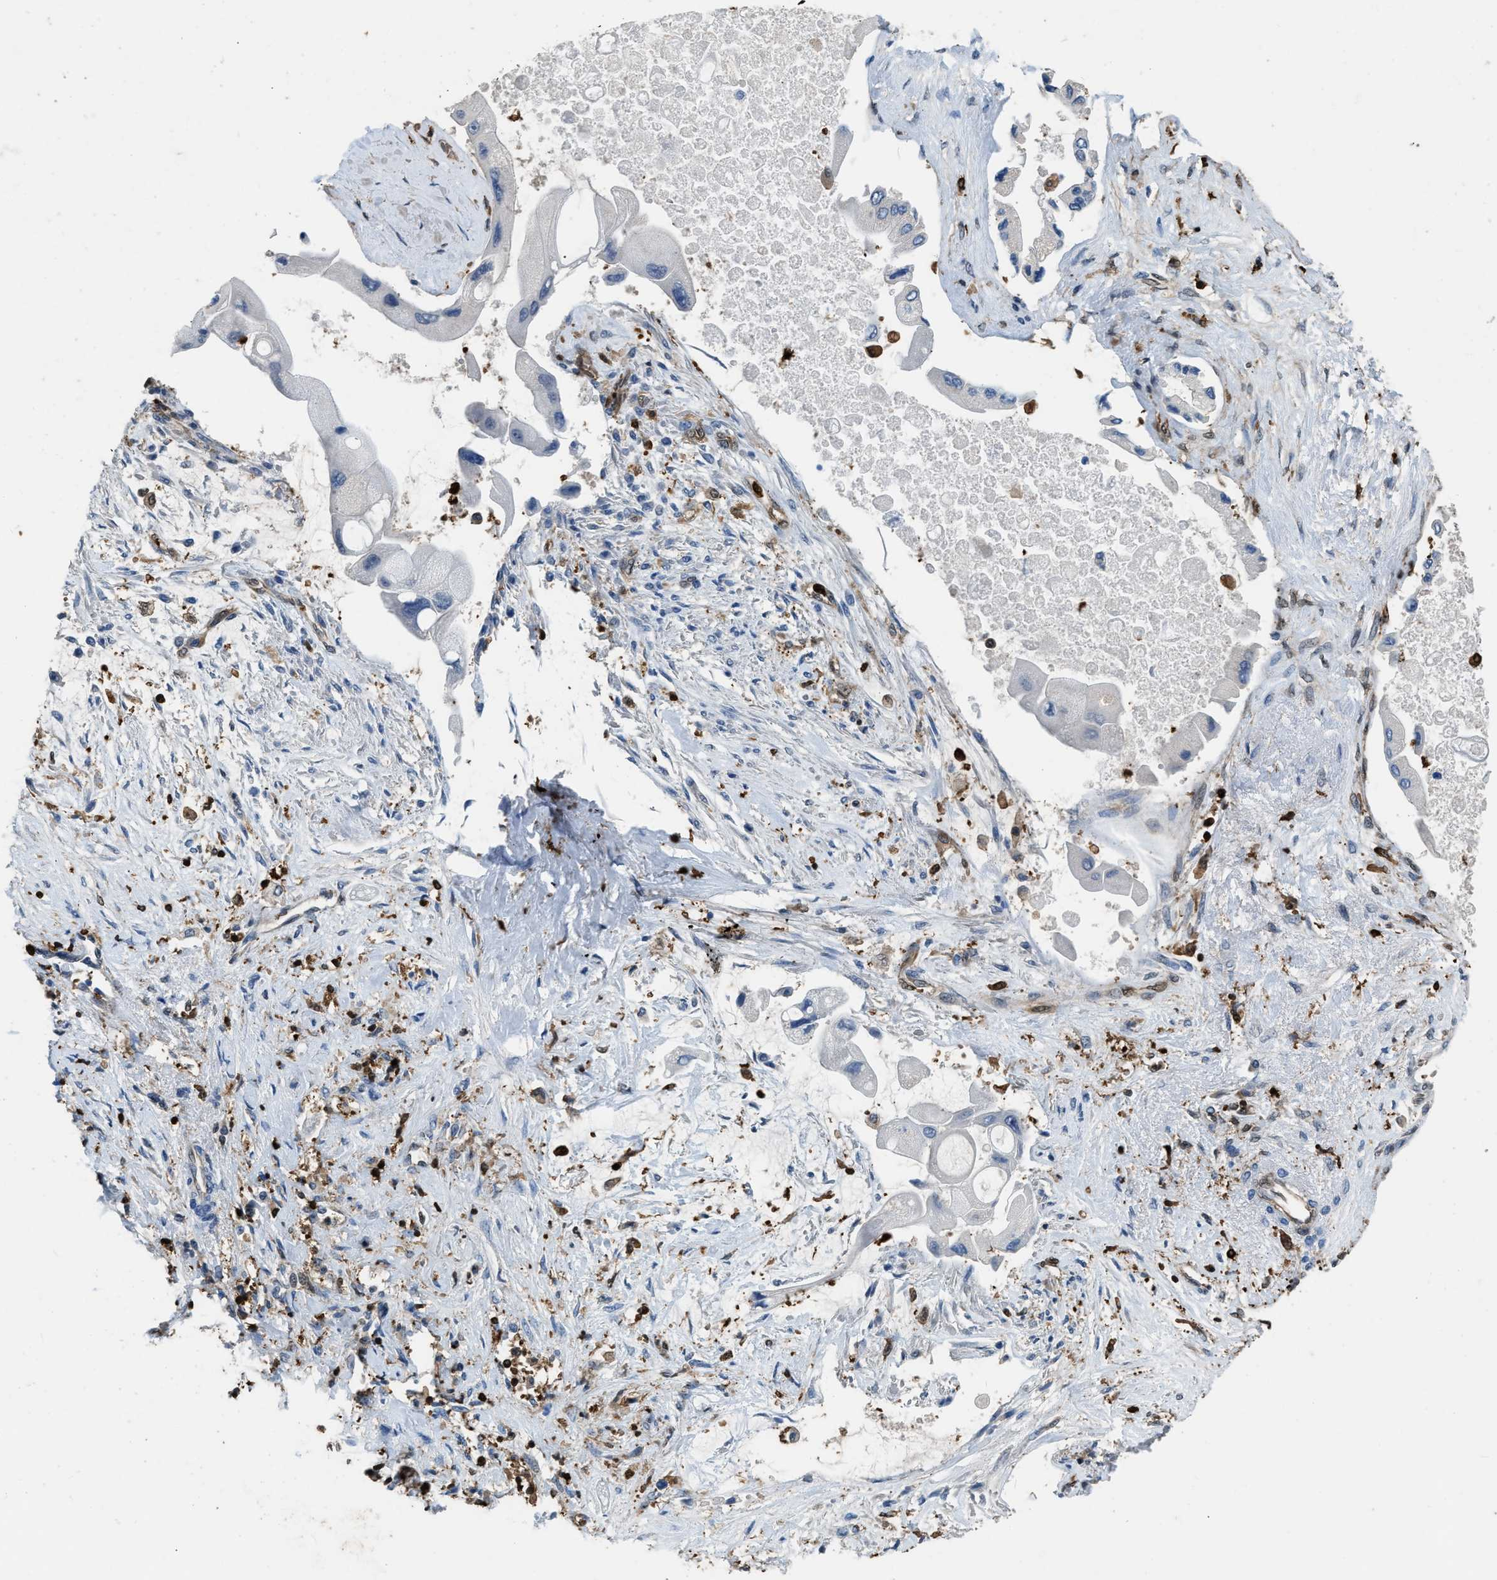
{"staining": {"intensity": "negative", "quantity": "none", "location": "none"}, "tissue": "liver cancer", "cell_type": "Tumor cells", "image_type": "cancer", "snomed": [{"axis": "morphology", "description": "Cholangiocarcinoma"}, {"axis": "topography", "description": "Liver"}], "caption": "Immunohistochemistry of cholangiocarcinoma (liver) displays no expression in tumor cells.", "gene": "ARHGDIB", "patient": {"sex": "male", "age": 50}}